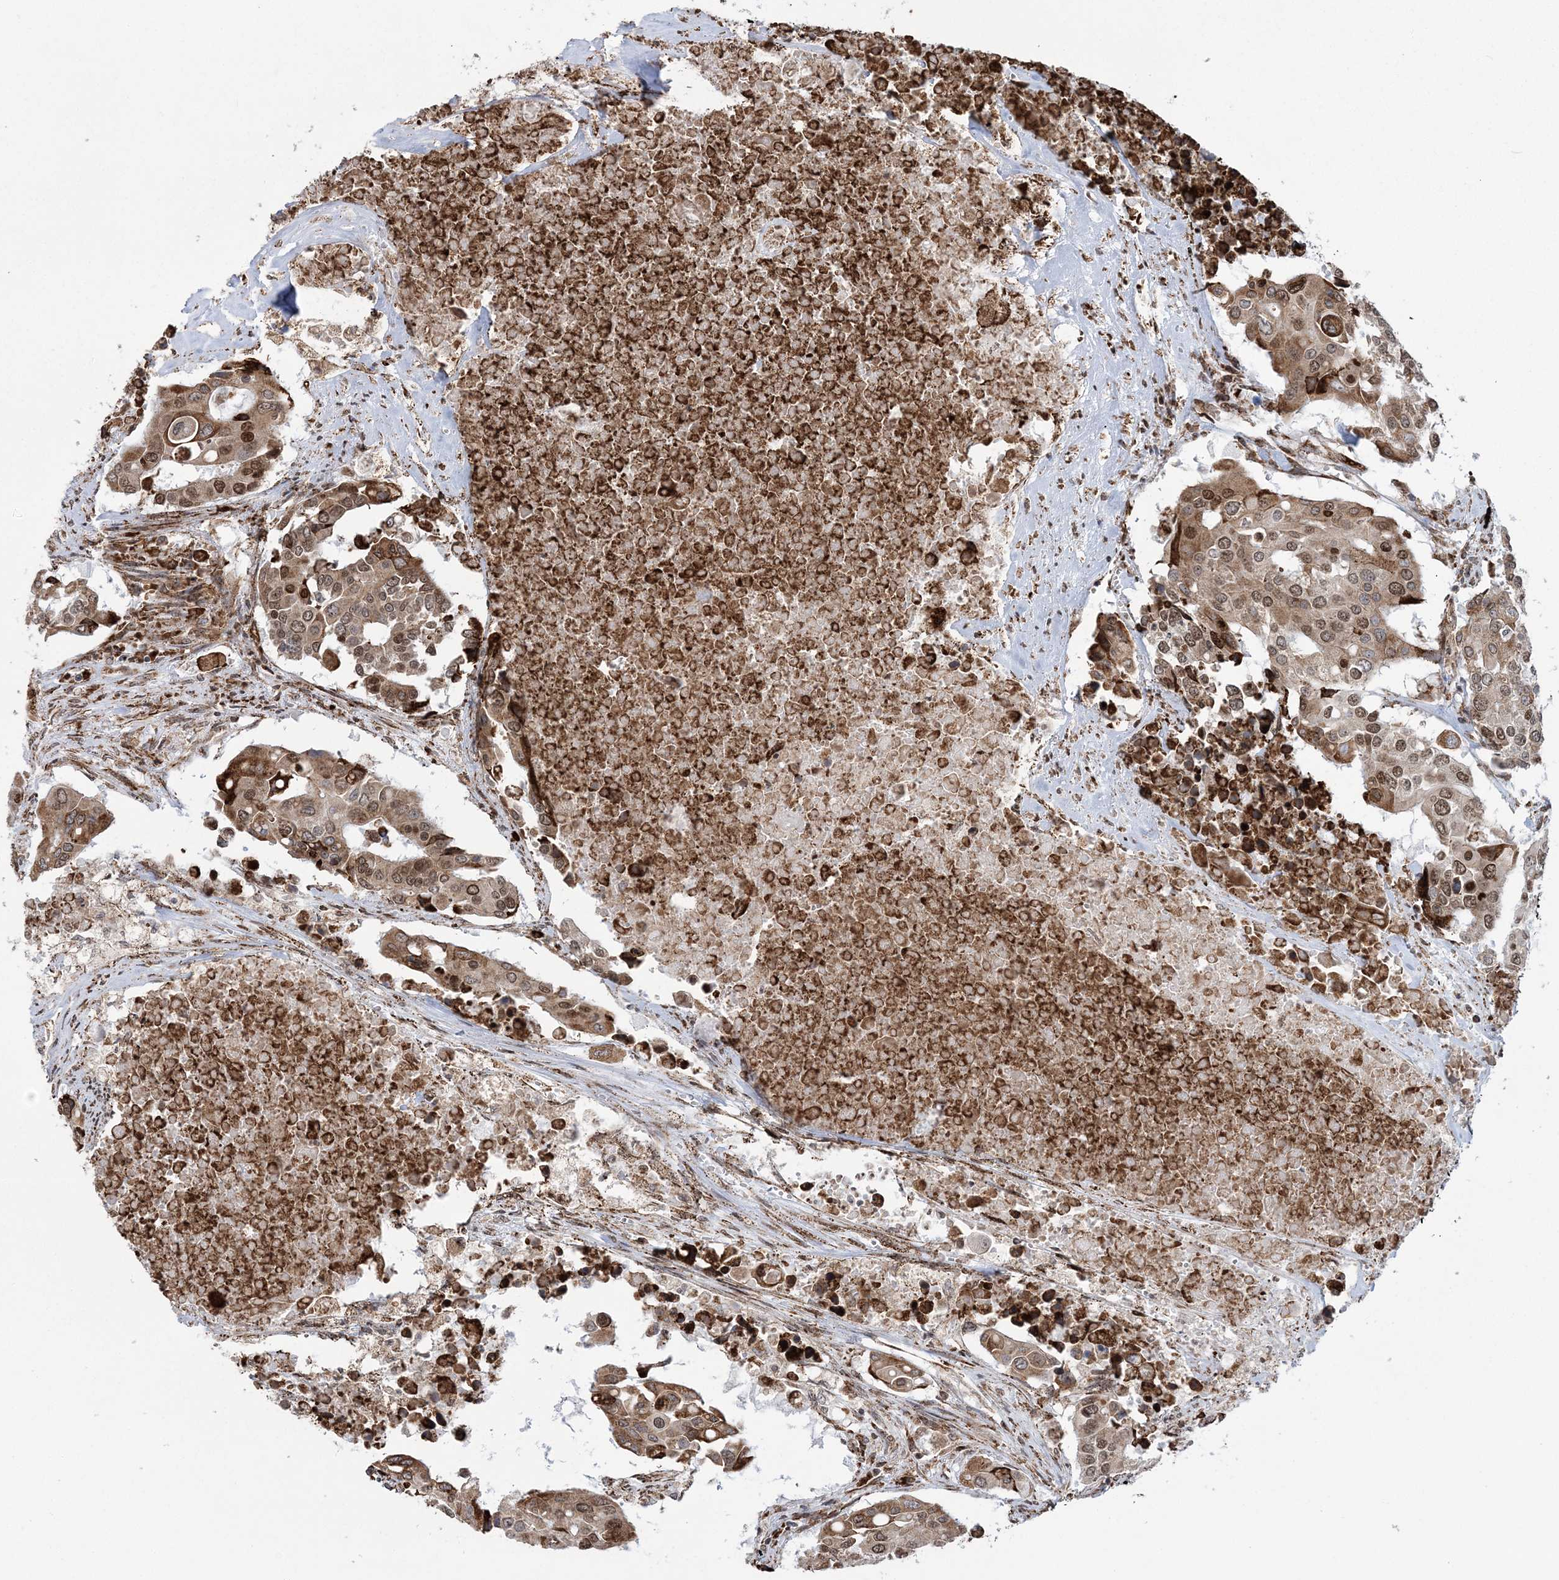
{"staining": {"intensity": "moderate", "quantity": ">75%", "location": "cytoplasmic/membranous,nuclear"}, "tissue": "colorectal cancer", "cell_type": "Tumor cells", "image_type": "cancer", "snomed": [{"axis": "morphology", "description": "Adenocarcinoma, NOS"}, {"axis": "topography", "description": "Colon"}], "caption": "Protein positivity by IHC exhibits moderate cytoplasmic/membranous and nuclear positivity in about >75% of tumor cells in colorectal cancer (adenocarcinoma). (Stains: DAB (3,3'-diaminobenzidine) in brown, nuclei in blue, Microscopy: brightfield microscopy at high magnification).", "gene": "EFCAB12", "patient": {"sex": "male", "age": 77}}